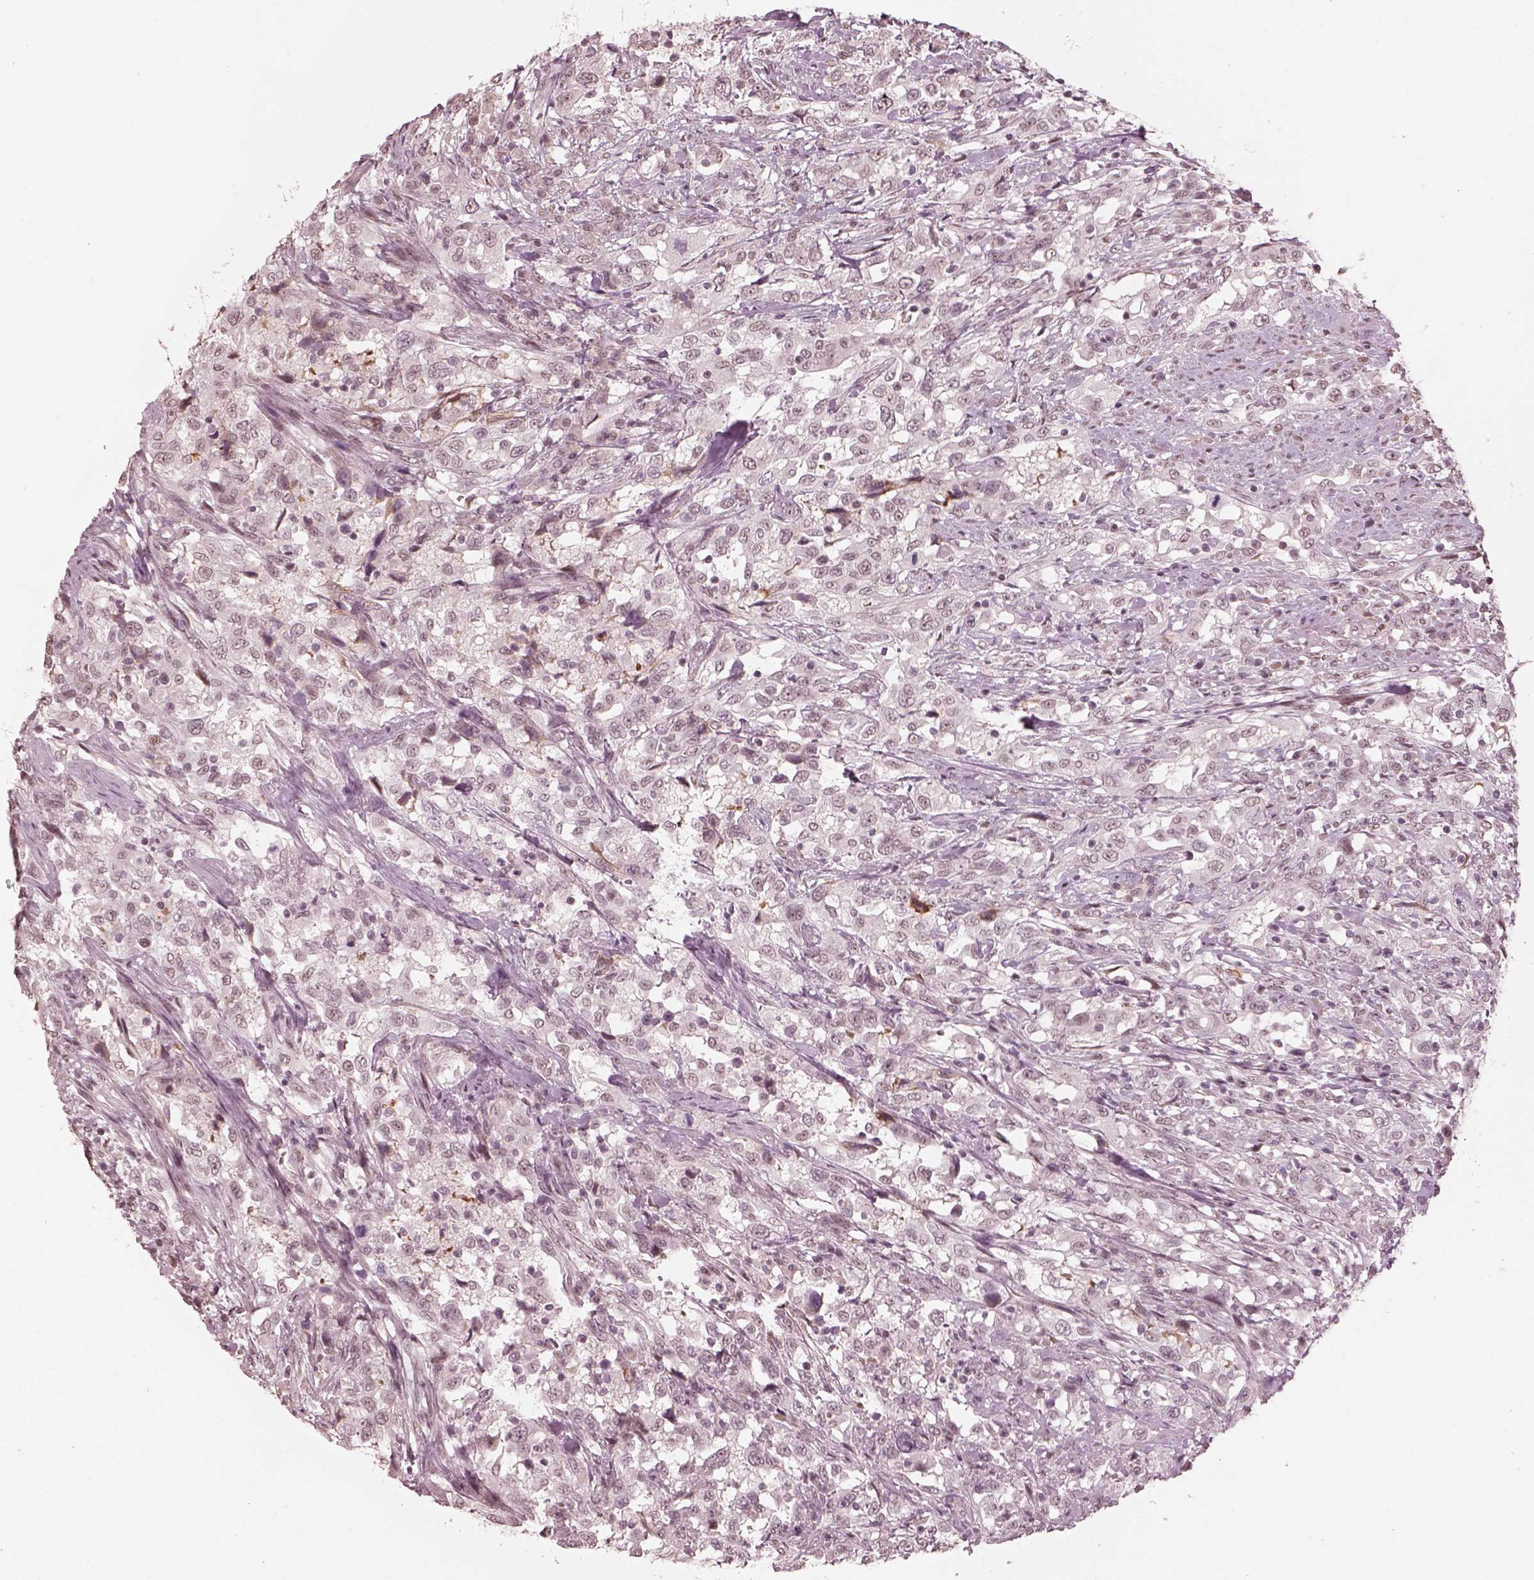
{"staining": {"intensity": "negative", "quantity": "none", "location": "none"}, "tissue": "urothelial cancer", "cell_type": "Tumor cells", "image_type": "cancer", "snomed": [{"axis": "morphology", "description": "Urothelial carcinoma, NOS"}, {"axis": "morphology", "description": "Urothelial carcinoma, High grade"}, {"axis": "topography", "description": "Urinary bladder"}], "caption": "Immunohistochemistry (IHC) of transitional cell carcinoma exhibits no staining in tumor cells.", "gene": "RPGRIP1", "patient": {"sex": "female", "age": 64}}